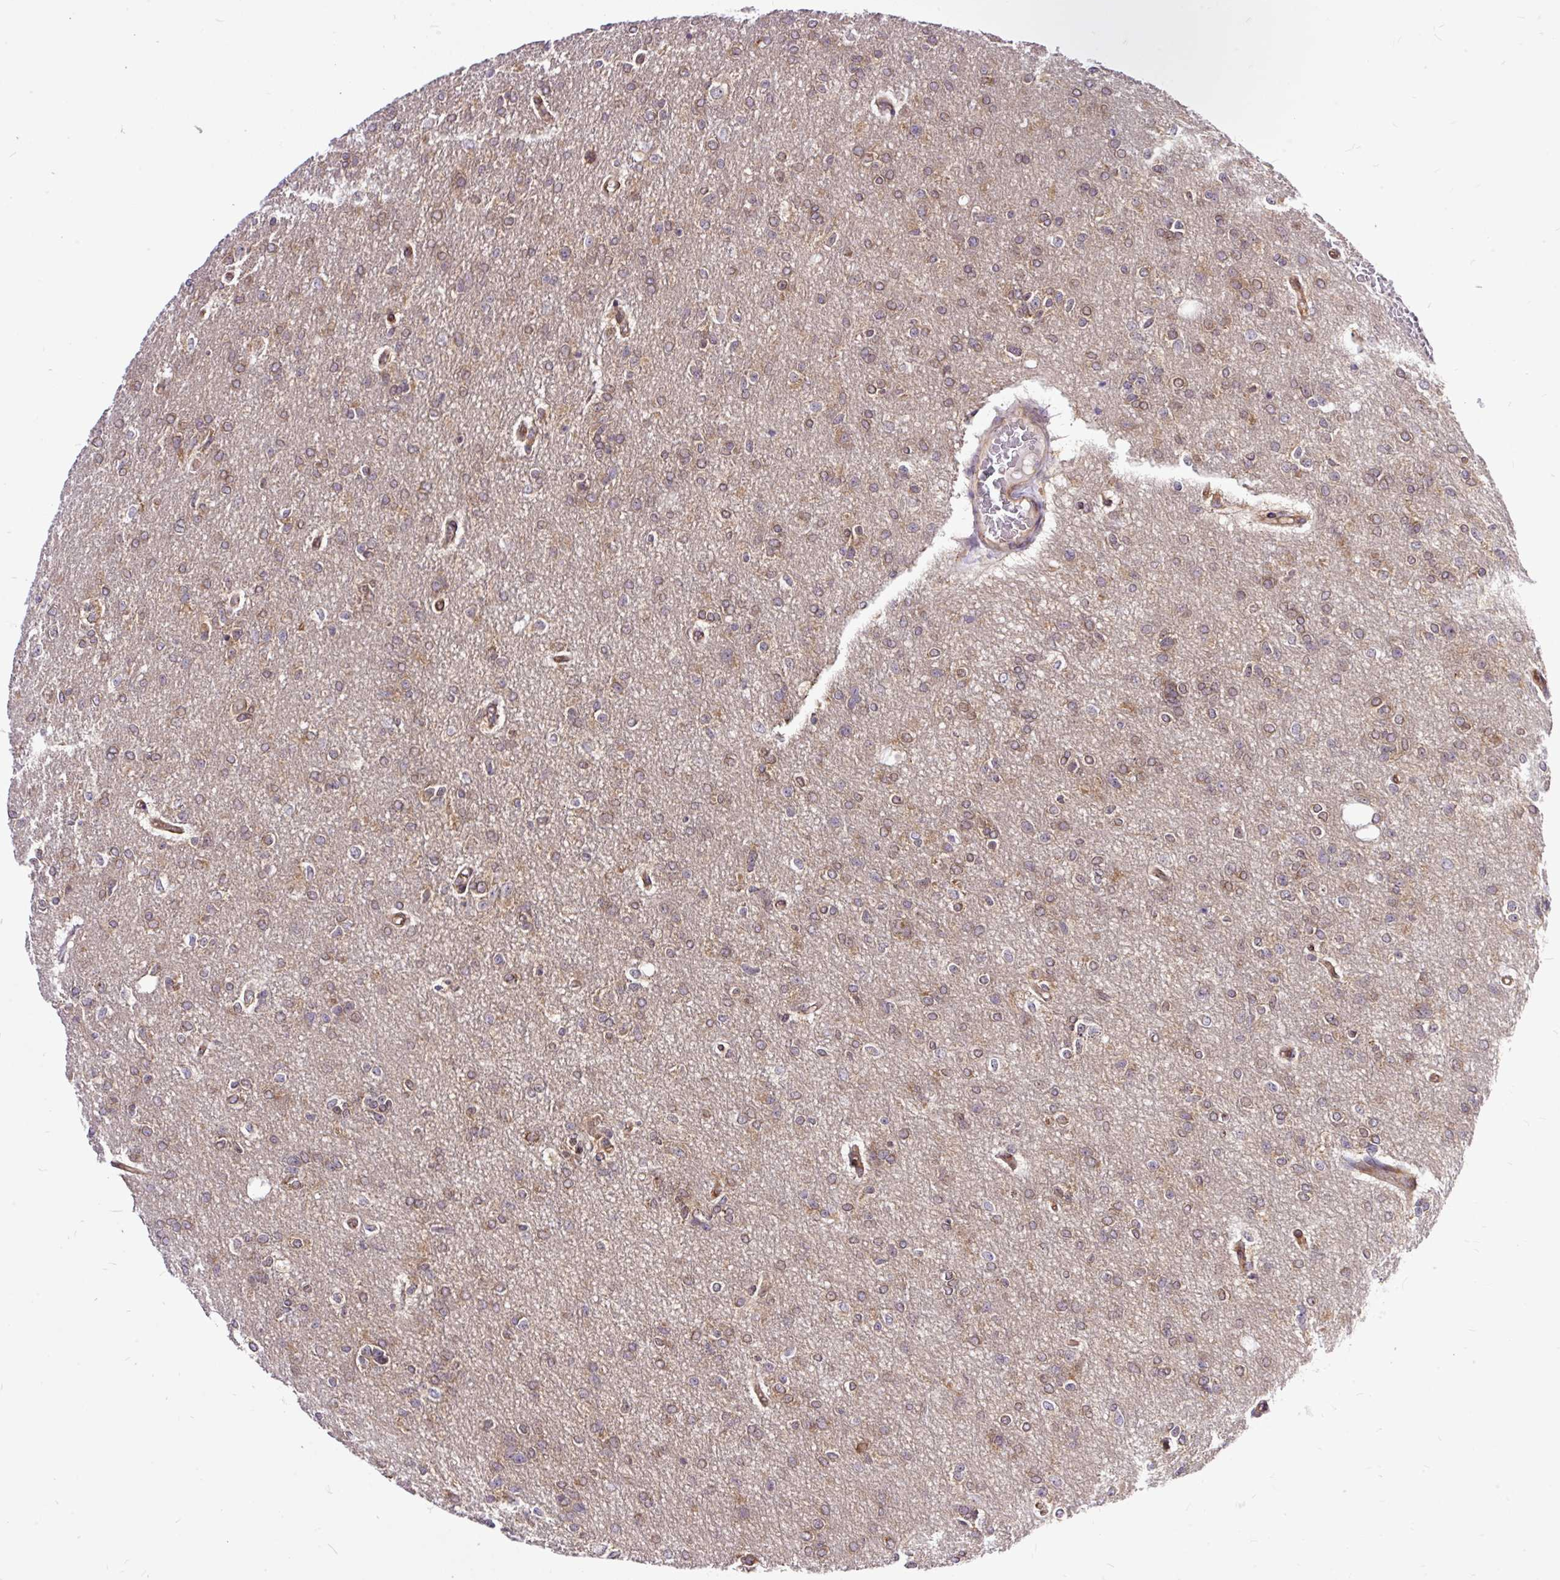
{"staining": {"intensity": "weak", "quantity": "25%-75%", "location": "nuclear"}, "tissue": "glioma", "cell_type": "Tumor cells", "image_type": "cancer", "snomed": [{"axis": "morphology", "description": "Glioma, malignant, Low grade"}, {"axis": "topography", "description": "Brain"}], "caption": "There is low levels of weak nuclear expression in tumor cells of glioma, as demonstrated by immunohistochemical staining (brown color).", "gene": "TRIM17", "patient": {"sex": "male", "age": 26}}